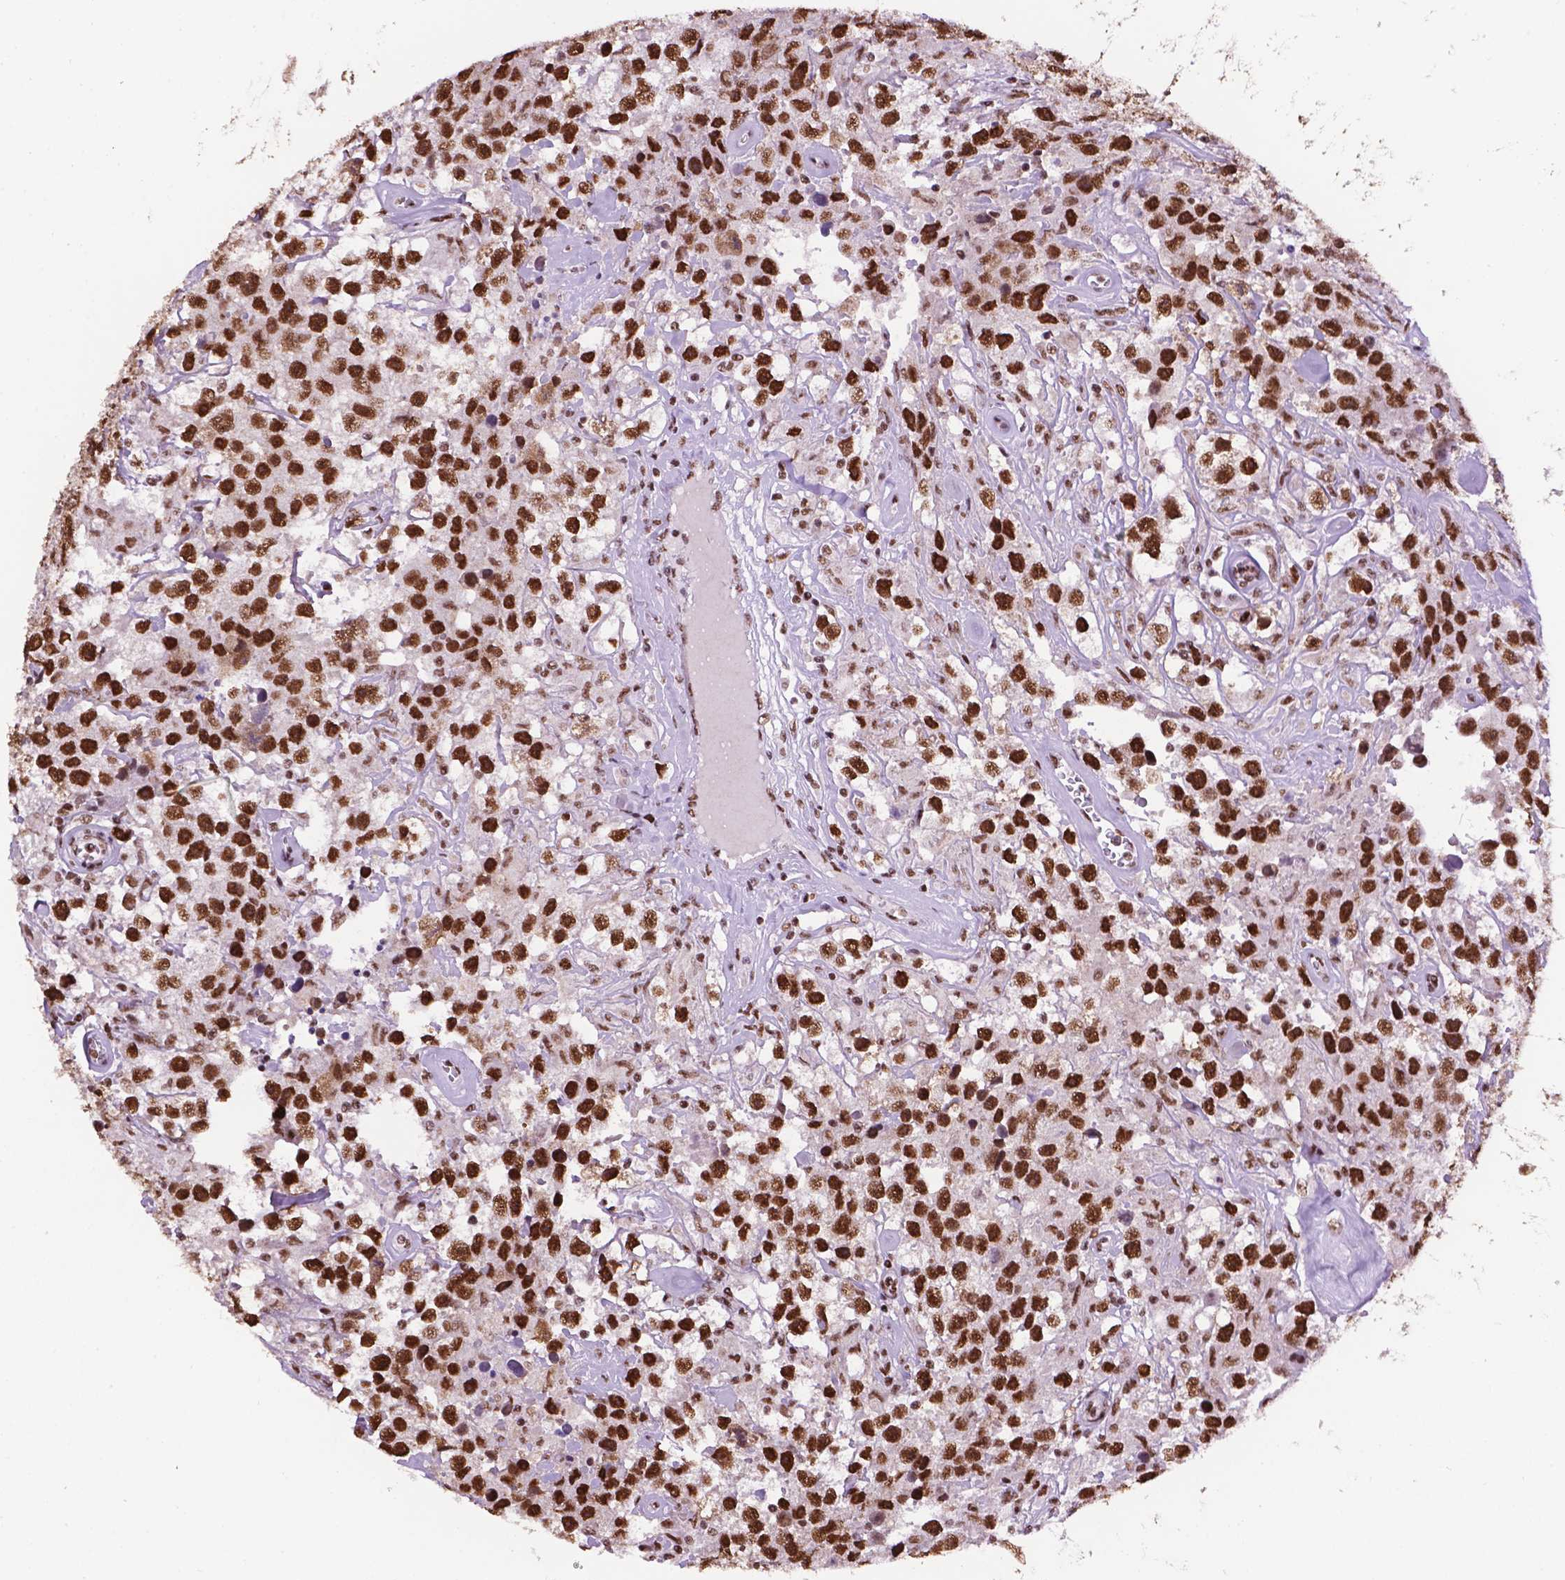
{"staining": {"intensity": "strong", "quantity": ">75%", "location": "nuclear"}, "tissue": "testis cancer", "cell_type": "Tumor cells", "image_type": "cancer", "snomed": [{"axis": "morphology", "description": "Seminoma, NOS"}, {"axis": "topography", "description": "Testis"}], "caption": "The histopathology image shows immunohistochemical staining of testis cancer (seminoma). There is strong nuclear positivity is present in about >75% of tumor cells.", "gene": "CCAR2", "patient": {"sex": "male", "age": 43}}